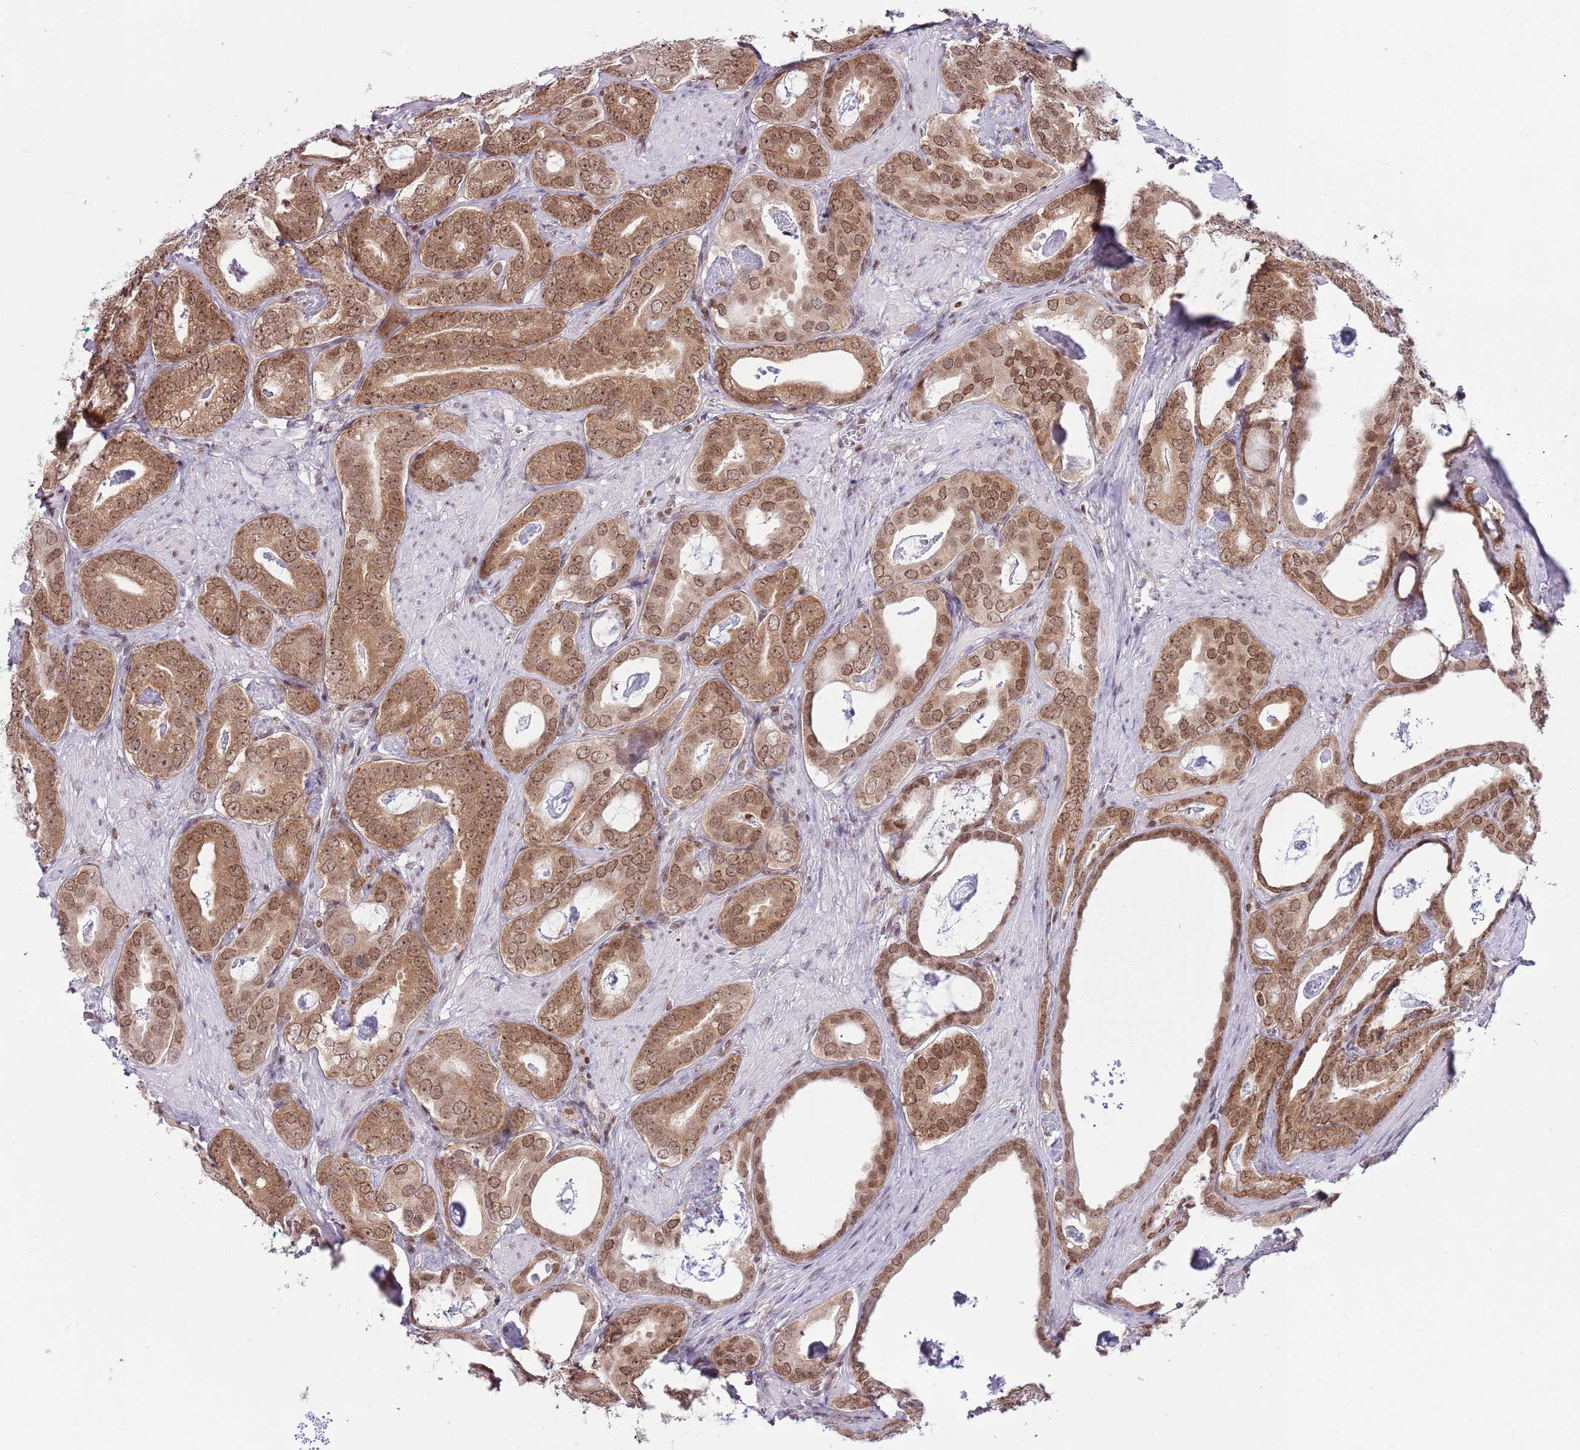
{"staining": {"intensity": "moderate", "quantity": ">75%", "location": "cytoplasmic/membranous,nuclear"}, "tissue": "prostate cancer", "cell_type": "Tumor cells", "image_type": "cancer", "snomed": [{"axis": "morphology", "description": "Adenocarcinoma, Low grade"}, {"axis": "topography", "description": "Prostate"}], "caption": "Immunohistochemistry (IHC) (DAB) staining of prostate cancer exhibits moderate cytoplasmic/membranous and nuclear protein staining in about >75% of tumor cells.", "gene": "SELENOH", "patient": {"sex": "male", "age": 71}}